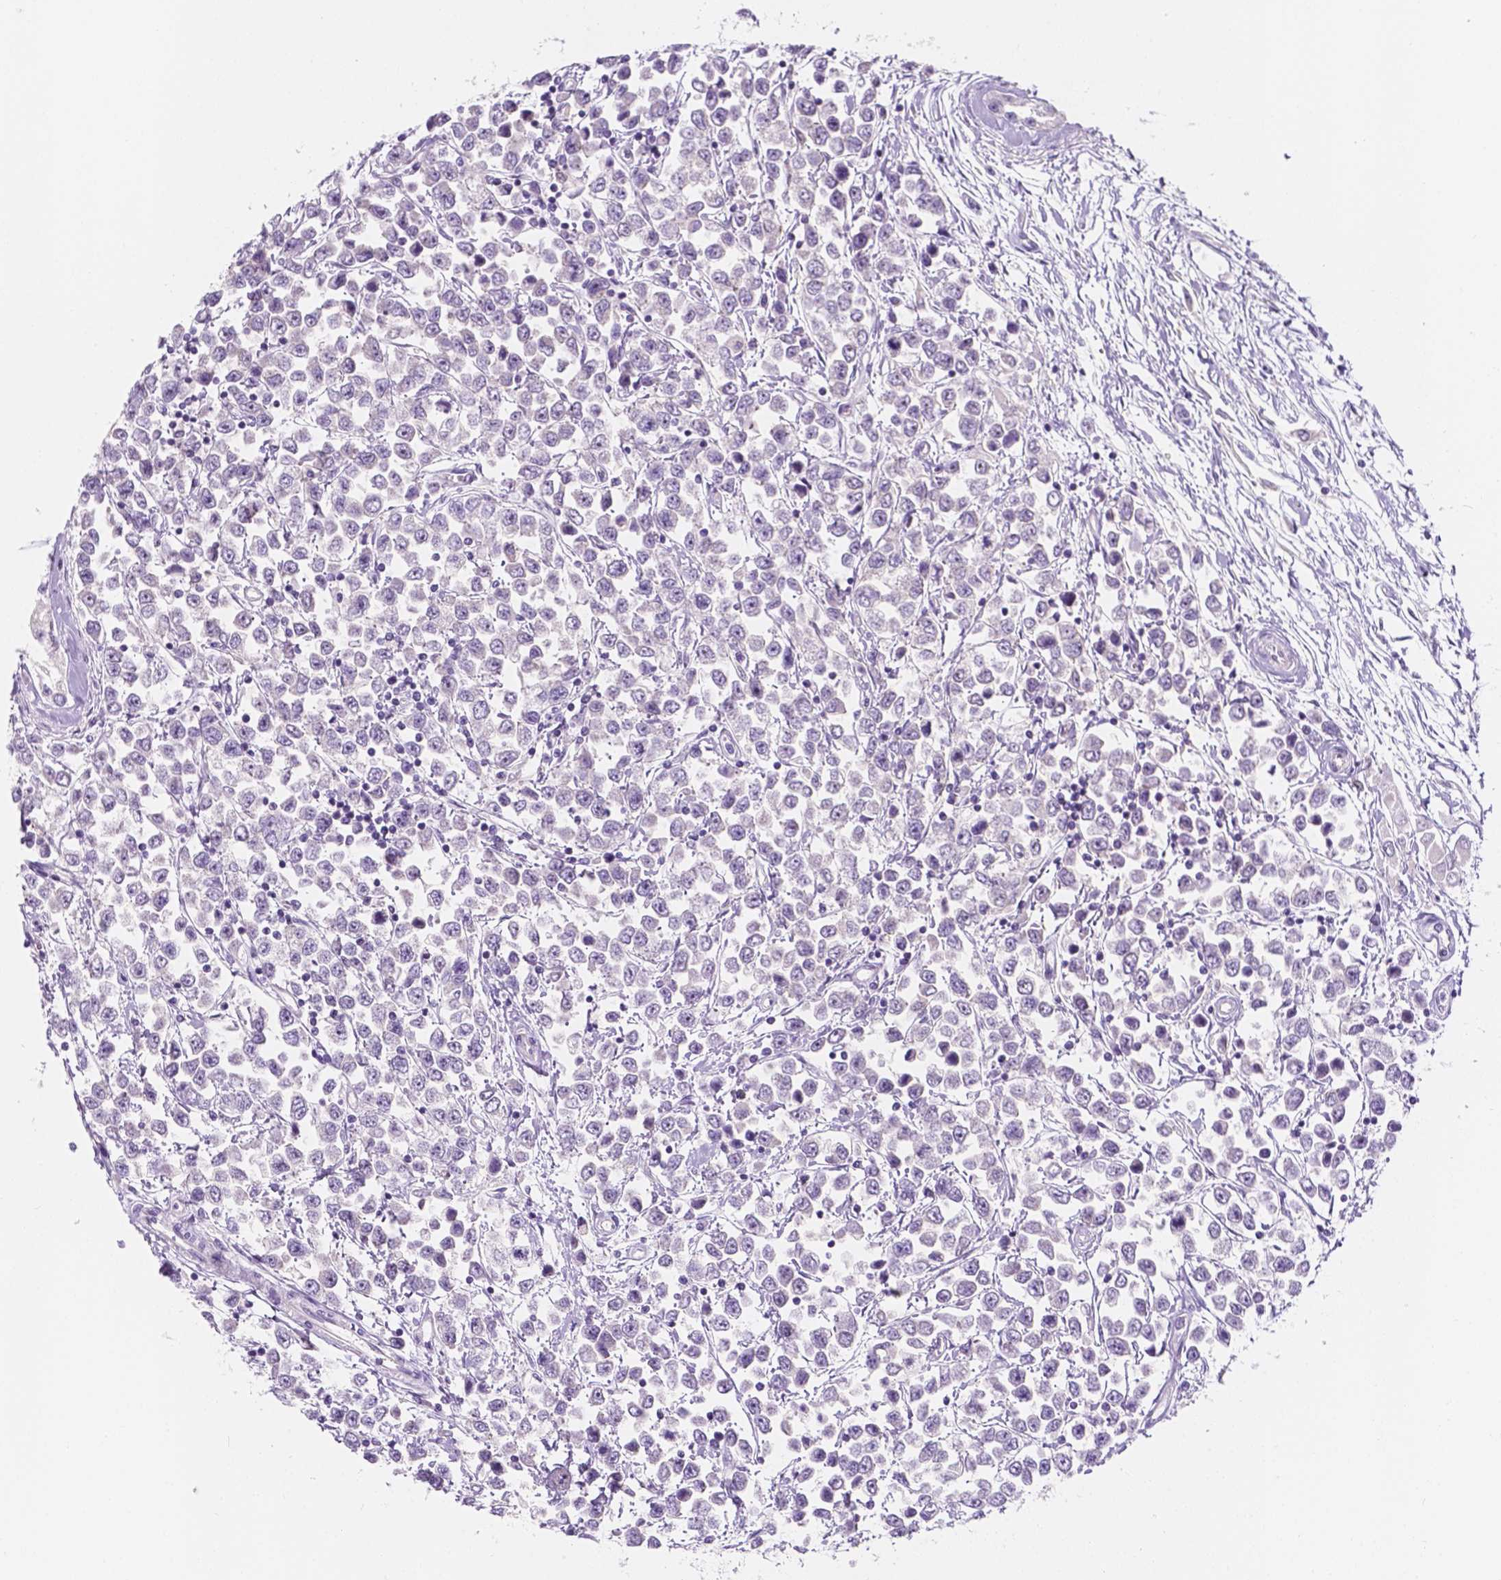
{"staining": {"intensity": "negative", "quantity": "none", "location": "none"}, "tissue": "testis cancer", "cell_type": "Tumor cells", "image_type": "cancer", "snomed": [{"axis": "morphology", "description": "Seminoma, NOS"}, {"axis": "topography", "description": "Testis"}], "caption": "Protein analysis of seminoma (testis) exhibits no significant expression in tumor cells.", "gene": "SIRT2", "patient": {"sex": "male", "age": 34}}